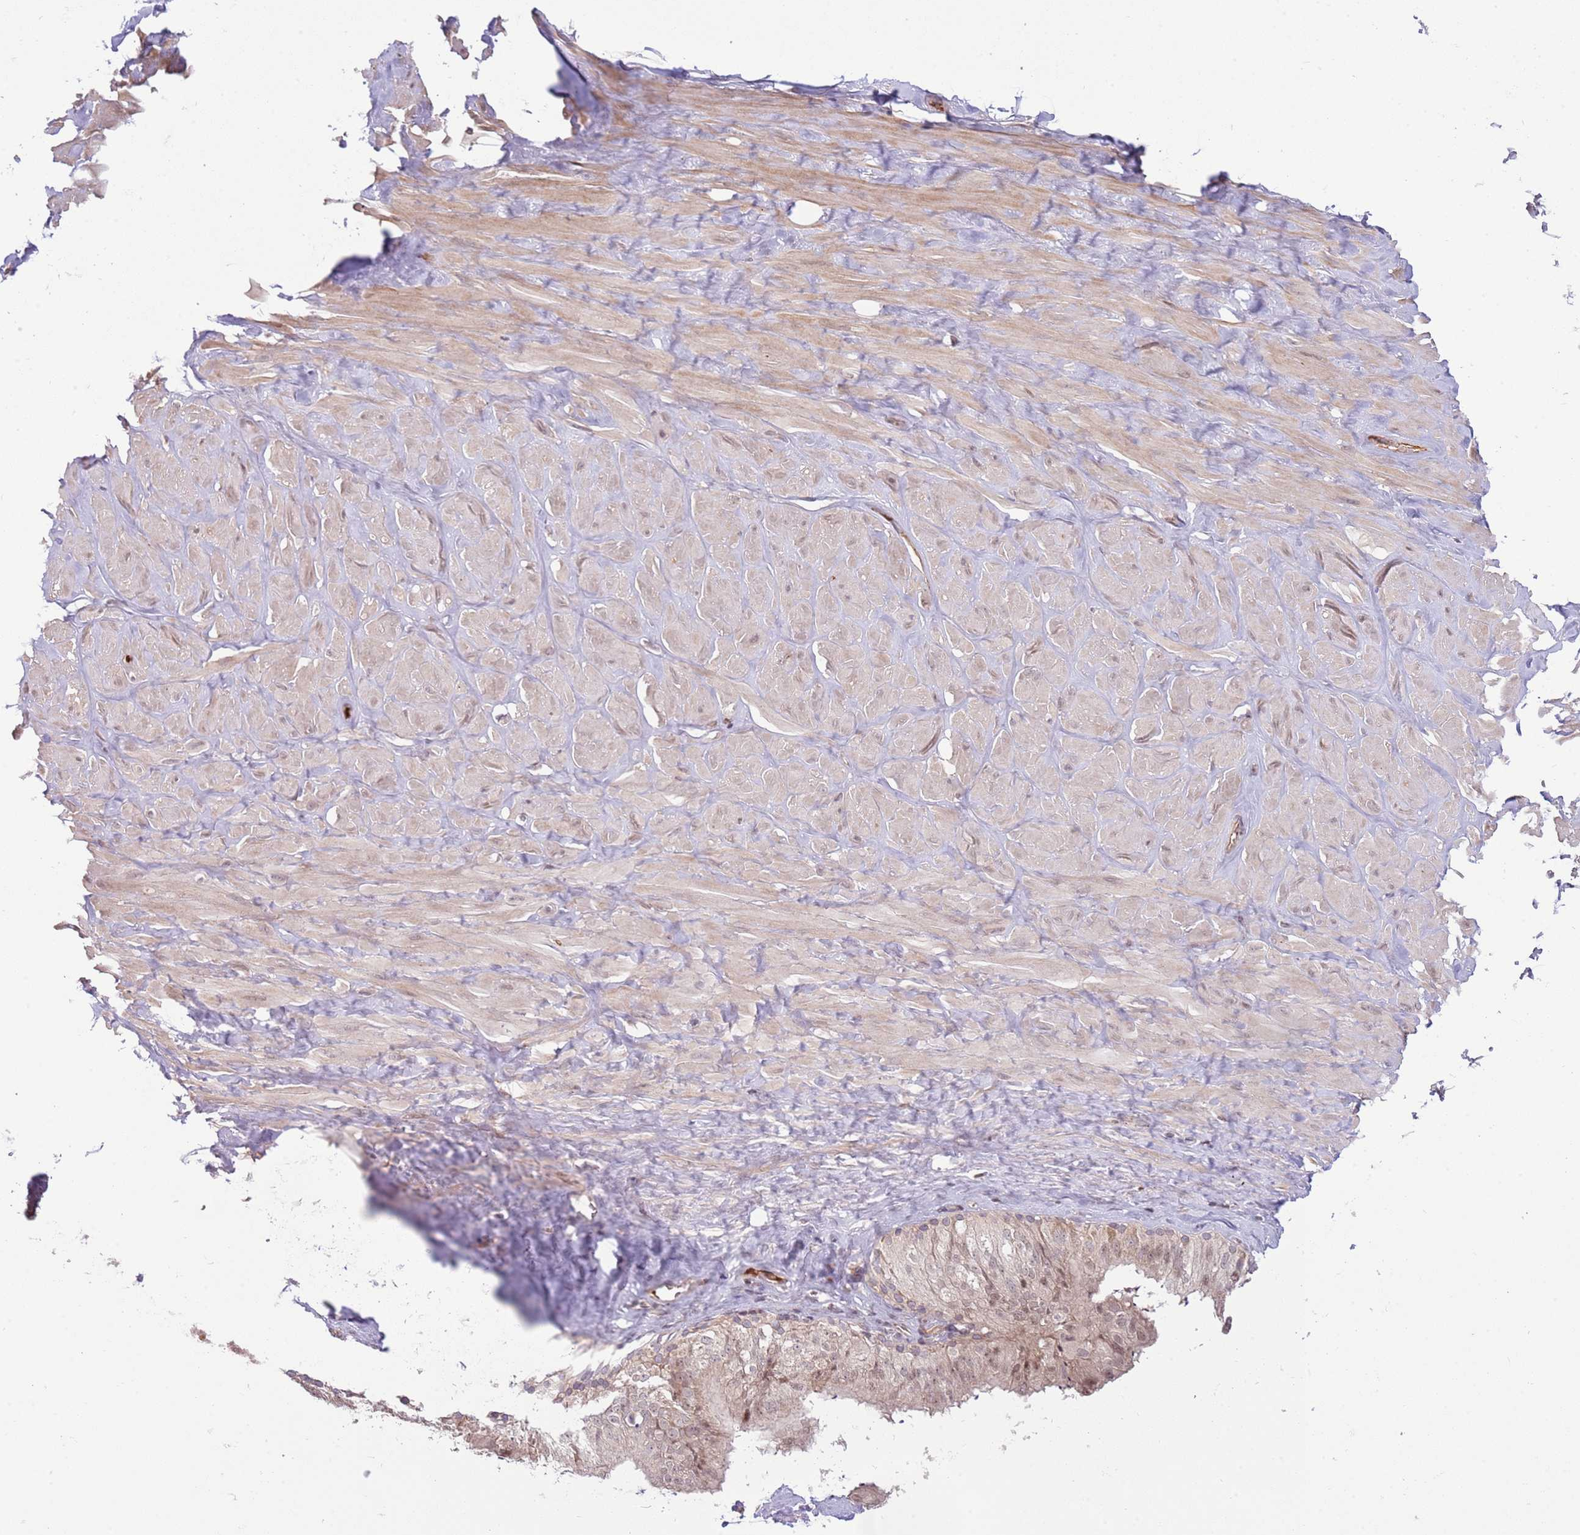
{"staining": {"intensity": "weak", "quantity": ">75%", "location": "cytoplasmic/membranous"}, "tissue": "adipose tissue", "cell_type": "Adipocytes", "image_type": "normal", "snomed": [{"axis": "morphology", "description": "Normal tissue, NOS"}, {"axis": "topography", "description": "Soft tissue"}, {"axis": "topography", "description": "Adipose tissue"}, {"axis": "topography", "description": "Vascular tissue"}, {"axis": "topography", "description": "Peripheral nerve tissue"}], "caption": "A histopathology image showing weak cytoplasmic/membranous staining in approximately >75% of adipocytes in normal adipose tissue, as visualized by brown immunohistochemical staining.", "gene": "DPP10", "patient": {"sex": "male", "age": 46}}